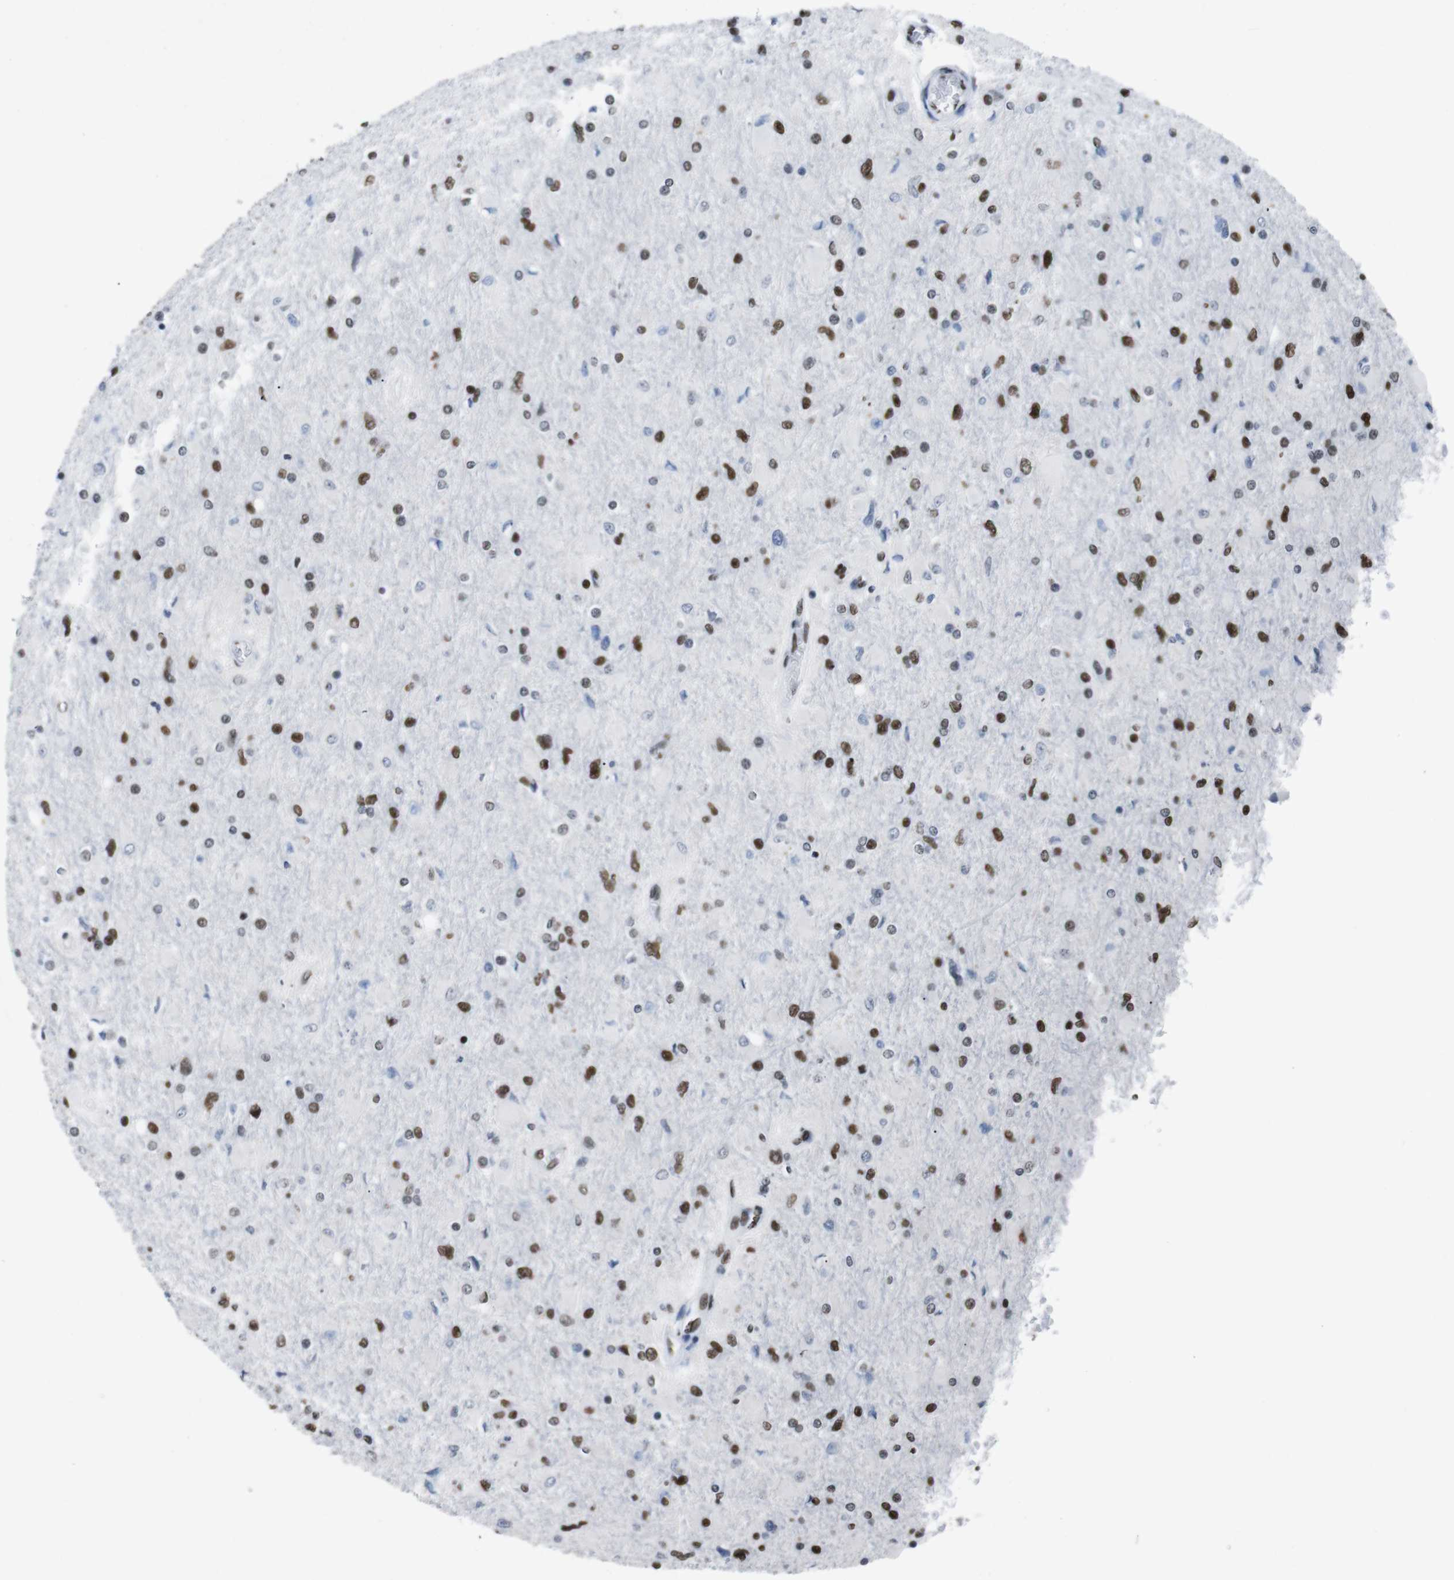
{"staining": {"intensity": "strong", "quantity": "25%-75%", "location": "nuclear"}, "tissue": "glioma", "cell_type": "Tumor cells", "image_type": "cancer", "snomed": [{"axis": "morphology", "description": "Glioma, malignant, High grade"}, {"axis": "topography", "description": "Cerebral cortex"}], "caption": "Protein staining of high-grade glioma (malignant) tissue reveals strong nuclear staining in approximately 25%-75% of tumor cells.", "gene": "PIP4P2", "patient": {"sex": "female", "age": 36}}